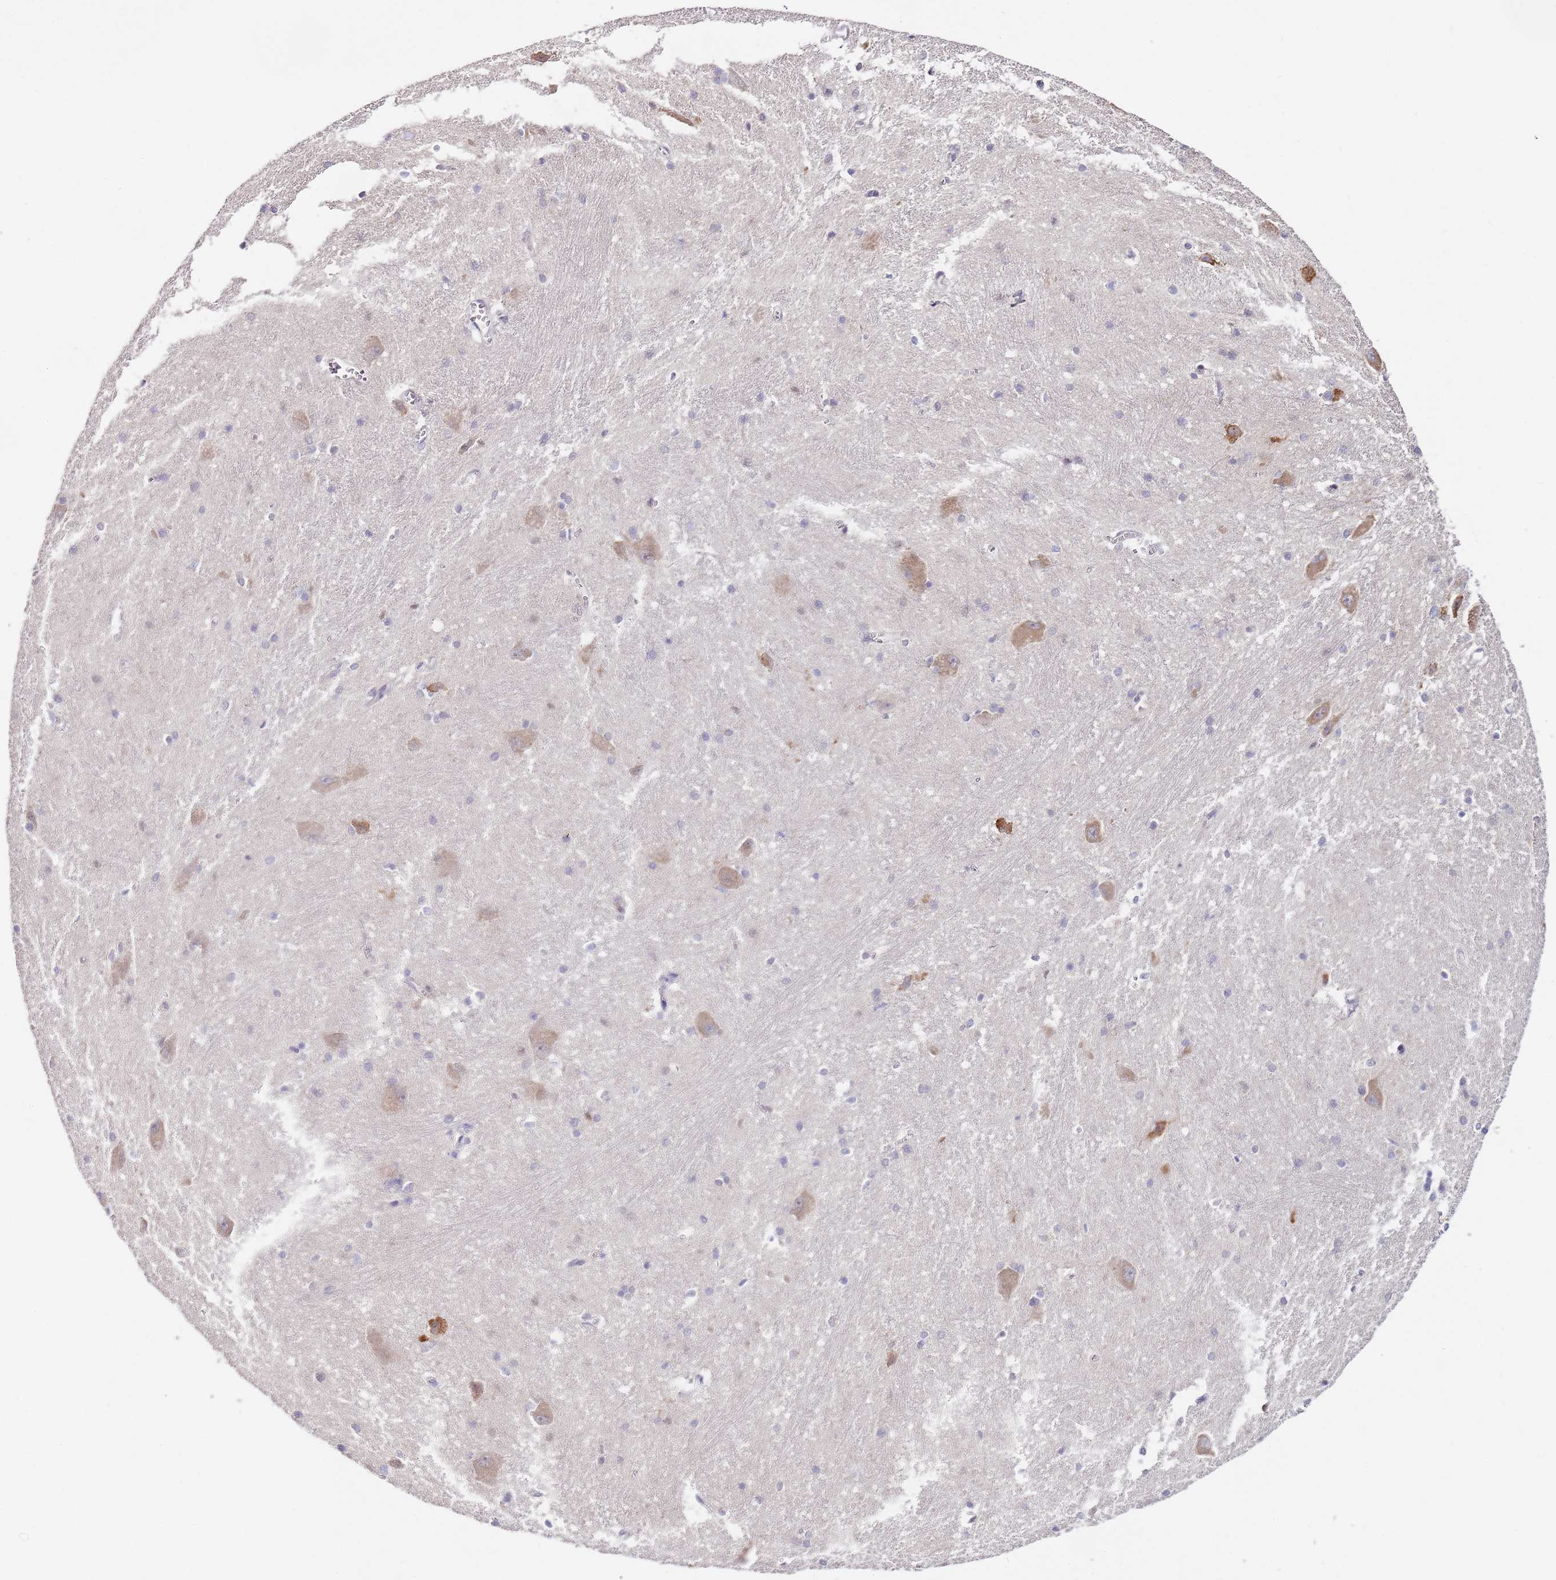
{"staining": {"intensity": "negative", "quantity": "none", "location": "none"}, "tissue": "caudate", "cell_type": "Glial cells", "image_type": "normal", "snomed": [{"axis": "morphology", "description": "Normal tissue, NOS"}, {"axis": "topography", "description": "Lateral ventricle wall"}], "caption": "Immunohistochemistry micrograph of benign human caudate stained for a protein (brown), which shows no expression in glial cells. (Immunohistochemistry (ihc), brightfield microscopy, high magnification).", "gene": "TBC1D9", "patient": {"sex": "male", "age": 37}}